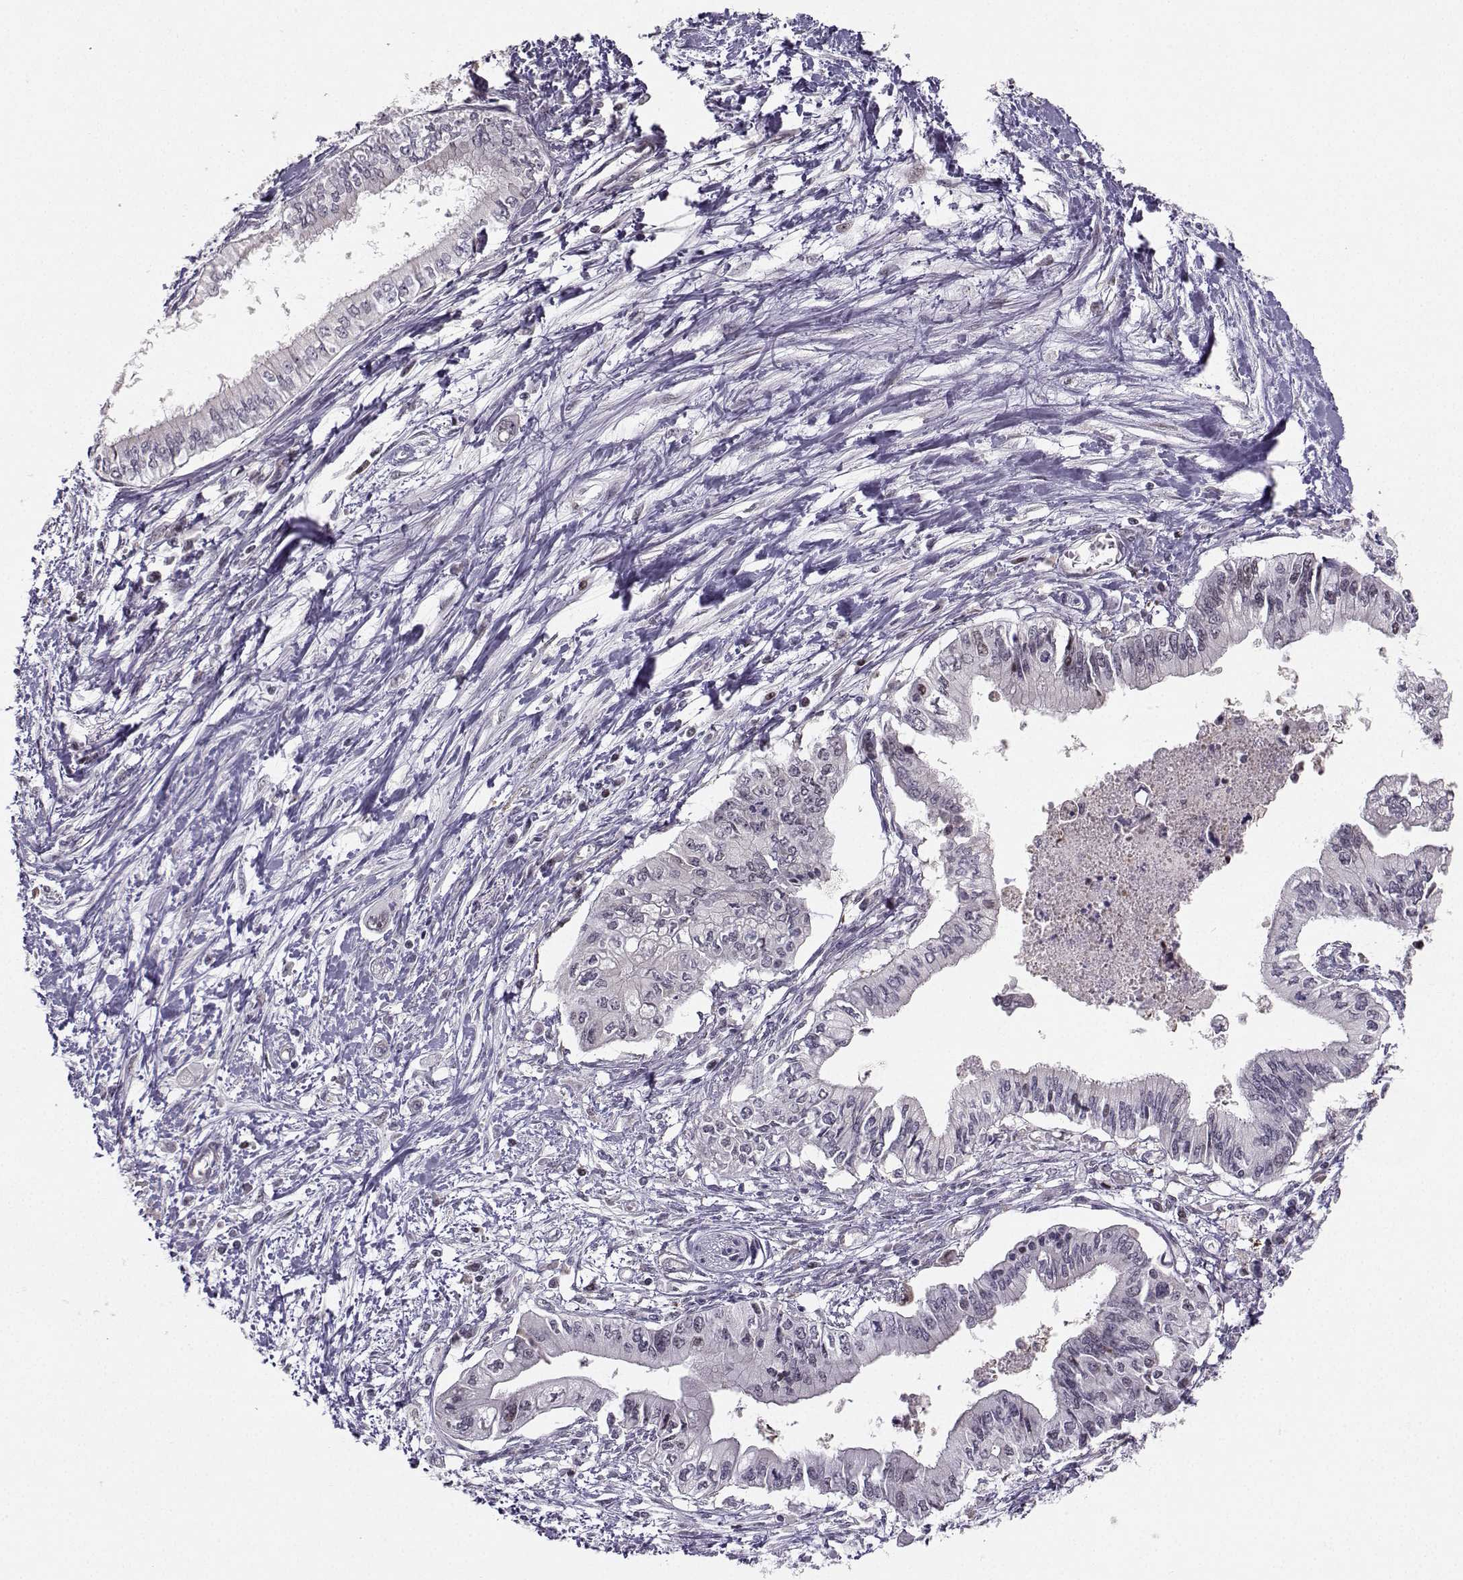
{"staining": {"intensity": "negative", "quantity": "none", "location": "none"}, "tissue": "pancreatic cancer", "cell_type": "Tumor cells", "image_type": "cancer", "snomed": [{"axis": "morphology", "description": "Adenocarcinoma, NOS"}, {"axis": "topography", "description": "Pancreas"}], "caption": "Immunohistochemistry of pancreatic cancer (adenocarcinoma) demonstrates no expression in tumor cells. The staining is performed using DAB (3,3'-diaminobenzidine) brown chromogen with nuclei counter-stained in using hematoxylin.", "gene": "PKP2", "patient": {"sex": "female", "age": 61}}